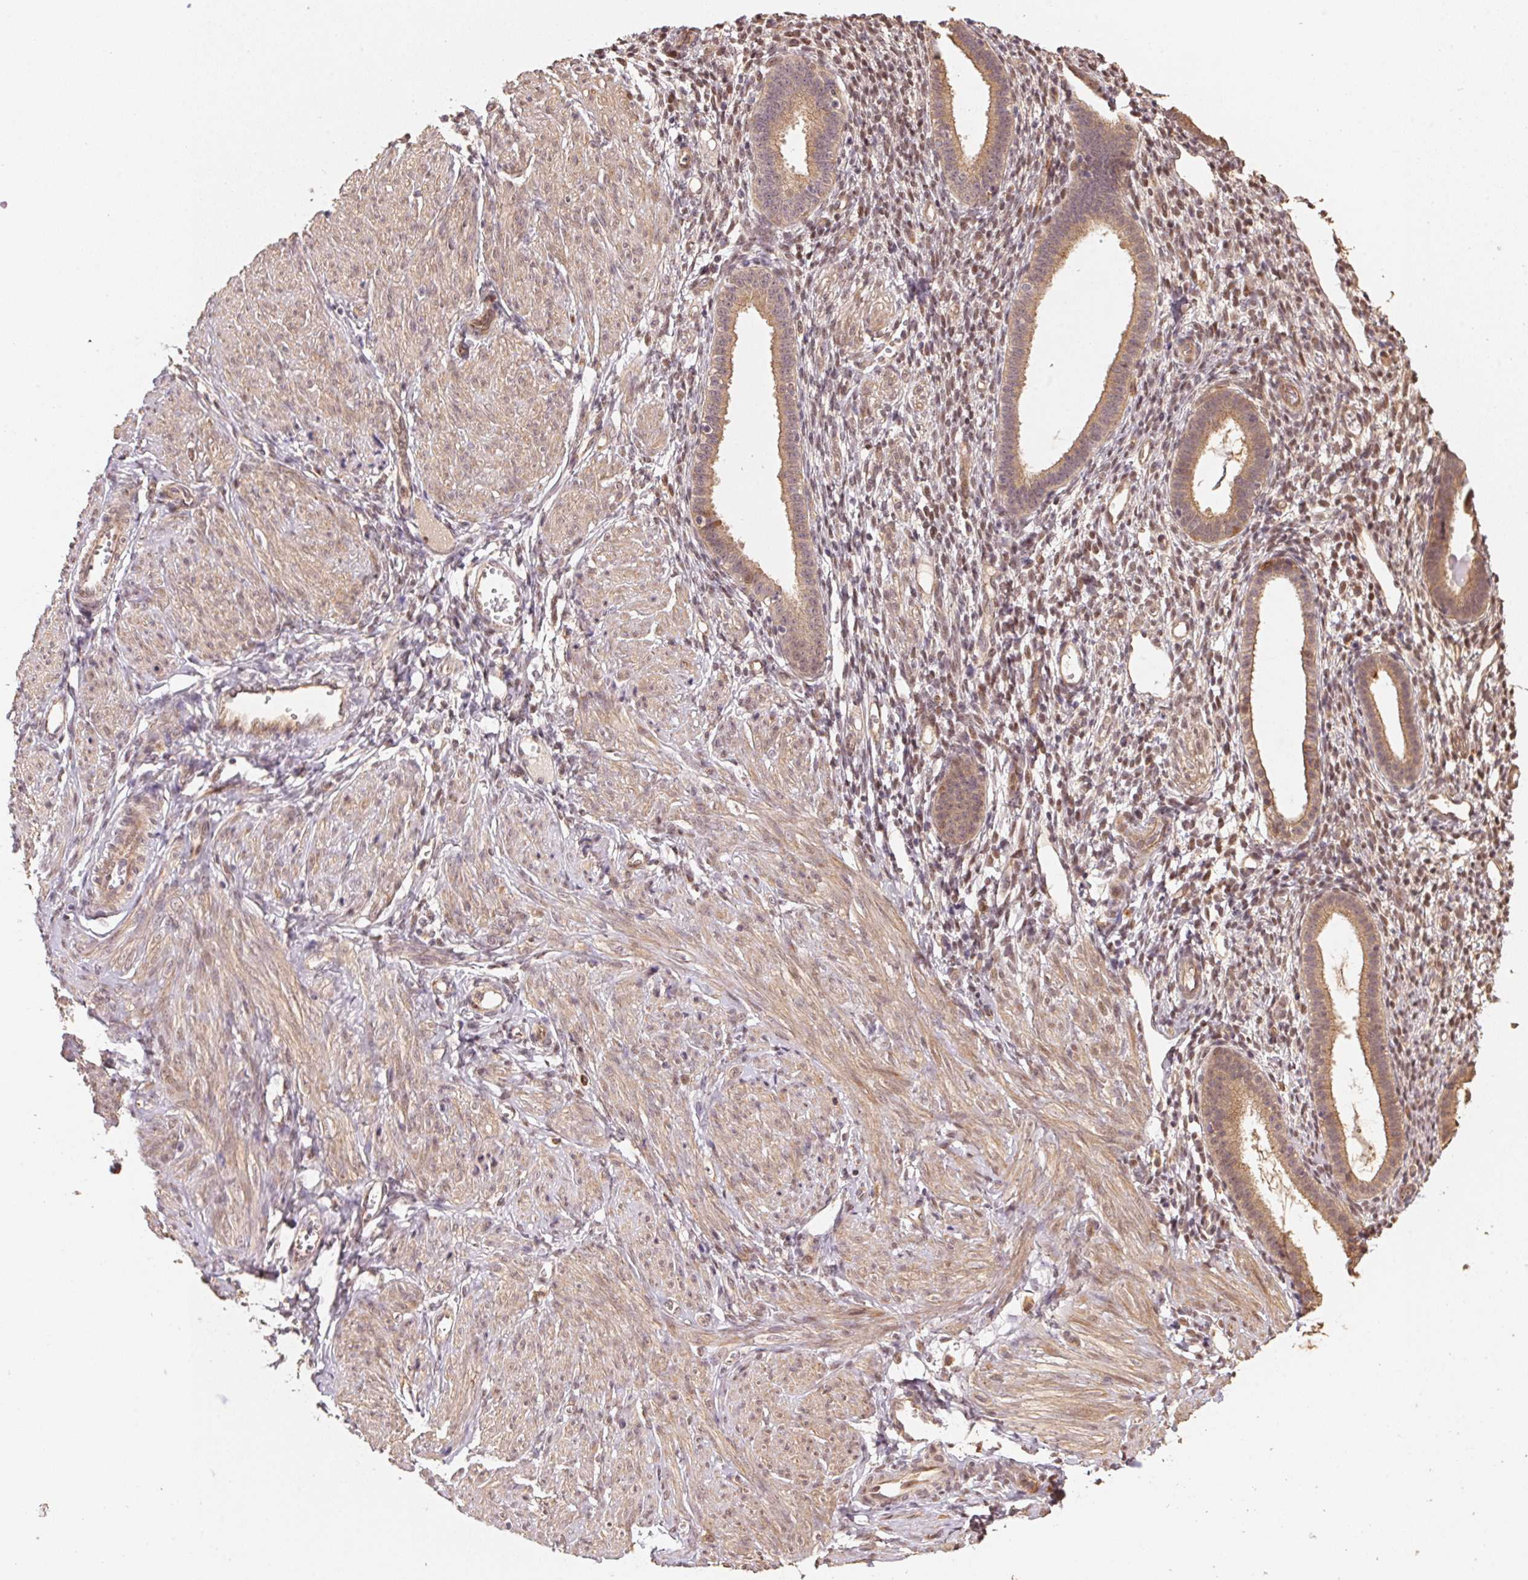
{"staining": {"intensity": "weak", "quantity": "25%-75%", "location": "cytoplasmic/membranous"}, "tissue": "endometrium", "cell_type": "Cells in endometrial stroma", "image_type": "normal", "snomed": [{"axis": "morphology", "description": "Normal tissue, NOS"}, {"axis": "topography", "description": "Endometrium"}], "caption": "Weak cytoplasmic/membranous positivity is appreciated in about 25%-75% of cells in endometrial stroma in benign endometrium.", "gene": "TMEM222", "patient": {"sex": "female", "age": 36}}